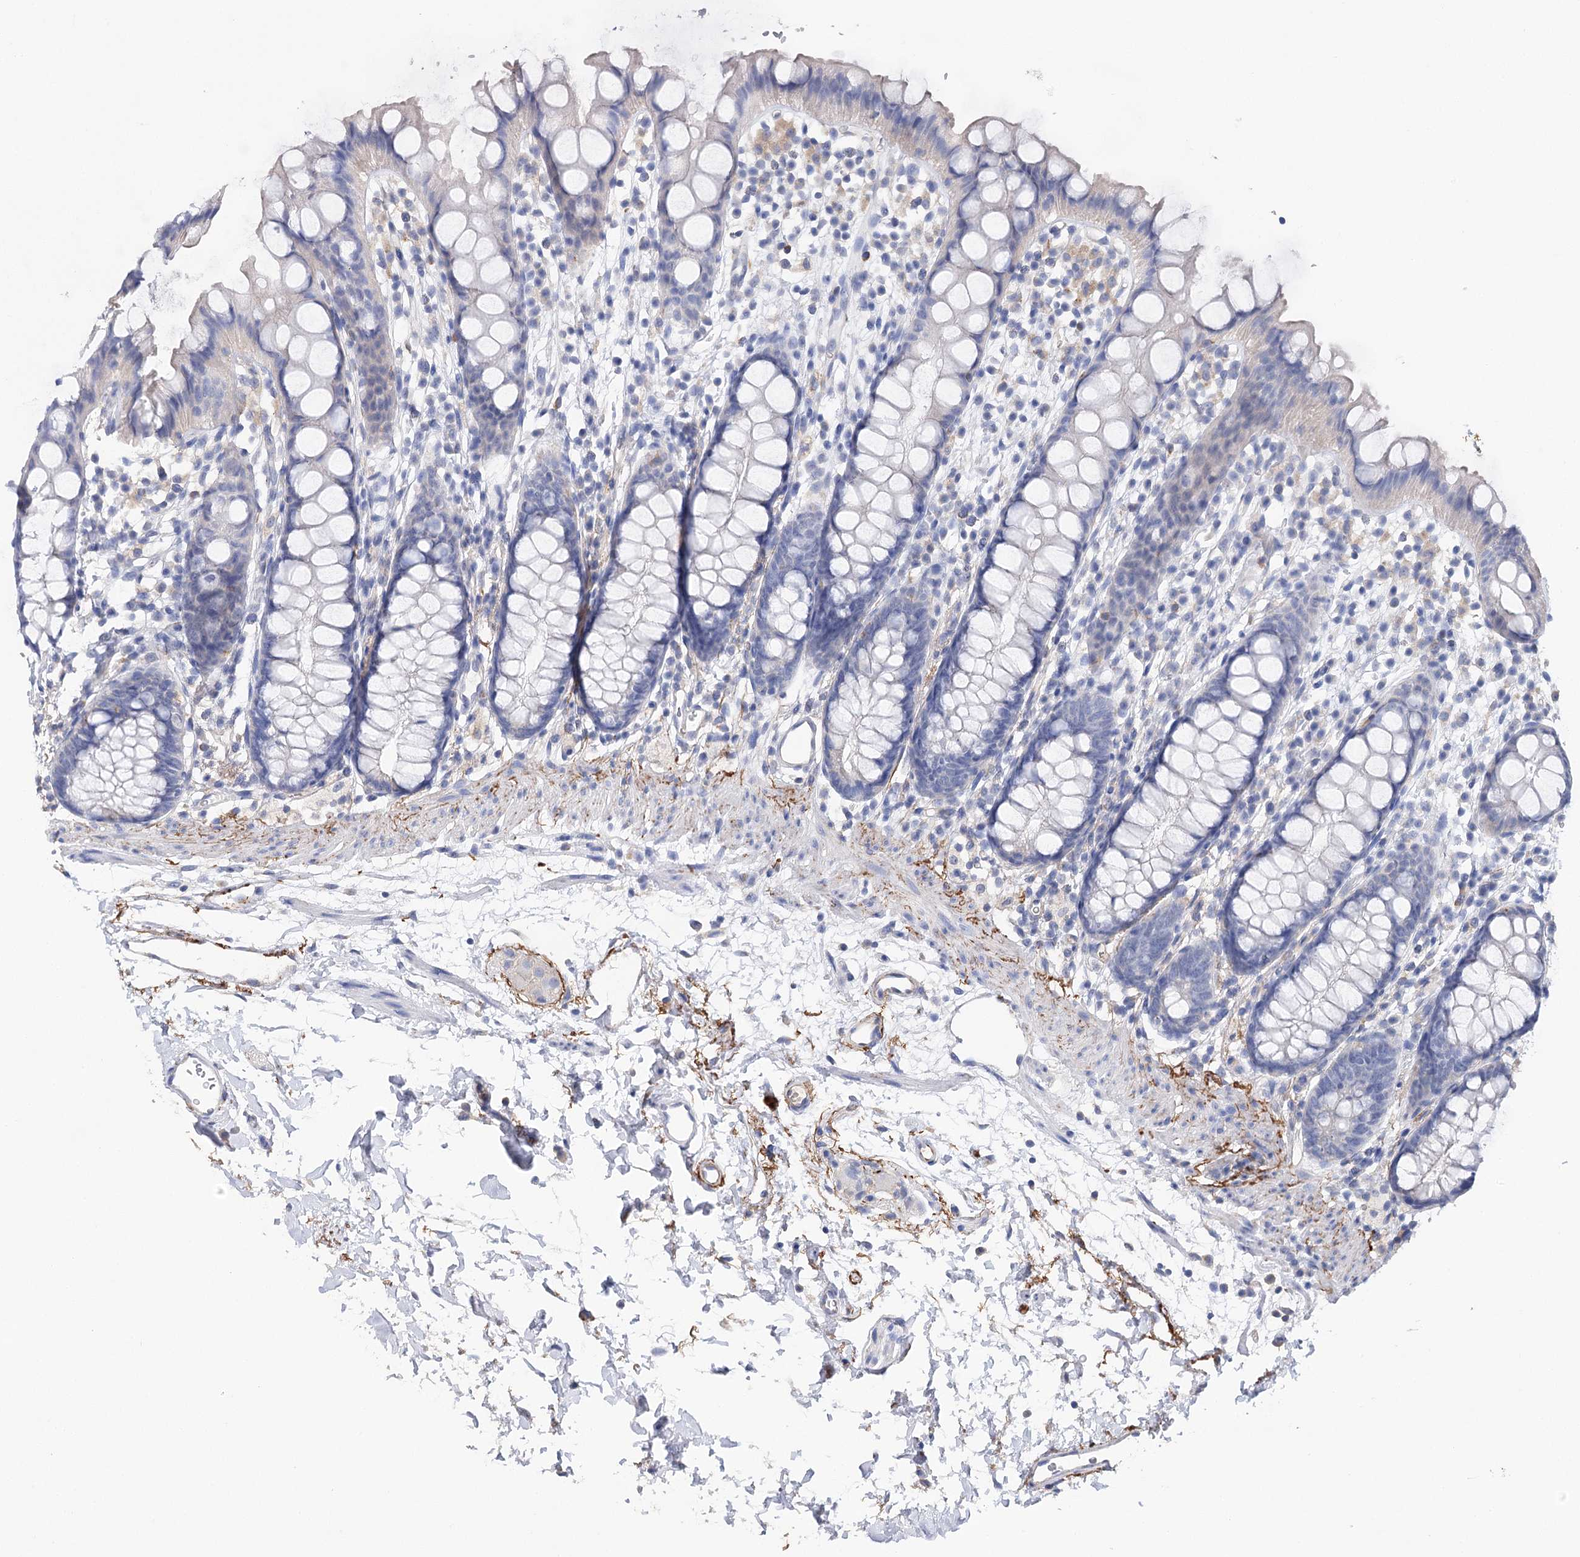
{"staining": {"intensity": "negative", "quantity": "none", "location": "none"}, "tissue": "rectum", "cell_type": "Glandular cells", "image_type": "normal", "snomed": [{"axis": "morphology", "description": "Normal tissue, NOS"}, {"axis": "topography", "description": "Rectum"}], "caption": "An image of rectum stained for a protein reveals no brown staining in glandular cells.", "gene": "EPYC", "patient": {"sex": "female", "age": 65}}